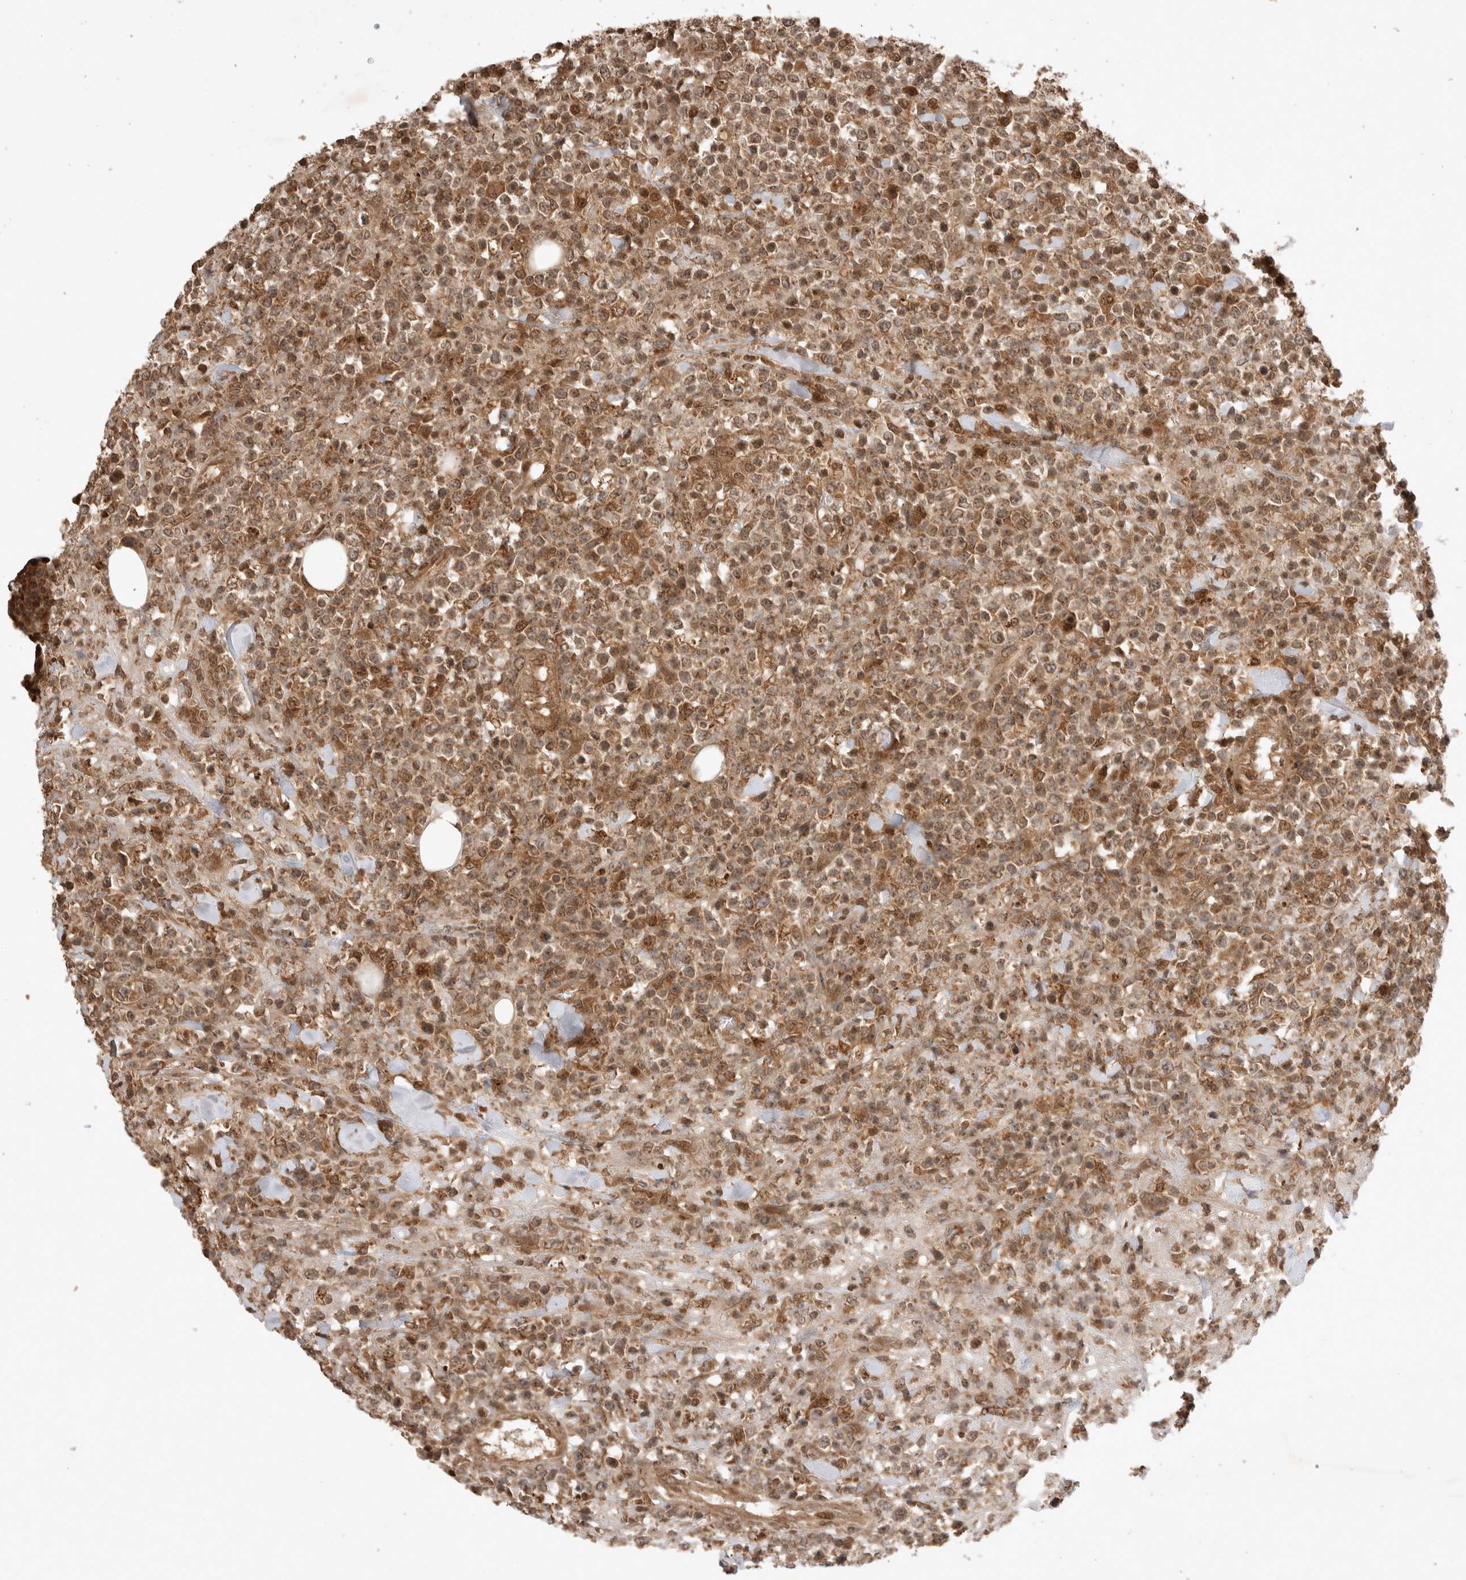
{"staining": {"intensity": "moderate", "quantity": ">75%", "location": "cytoplasmic/membranous"}, "tissue": "lymphoma", "cell_type": "Tumor cells", "image_type": "cancer", "snomed": [{"axis": "morphology", "description": "Malignant lymphoma, non-Hodgkin's type, High grade"}, {"axis": "topography", "description": "Colon"}], "caption": "Brown immunohistochemical staining in lymphoma exhibits moderate cytoplasmic/membranous expression in approximately >75% of tumor cells.", "gene": "FAM221A", "patient": {"sex": "female", "age": 53}}